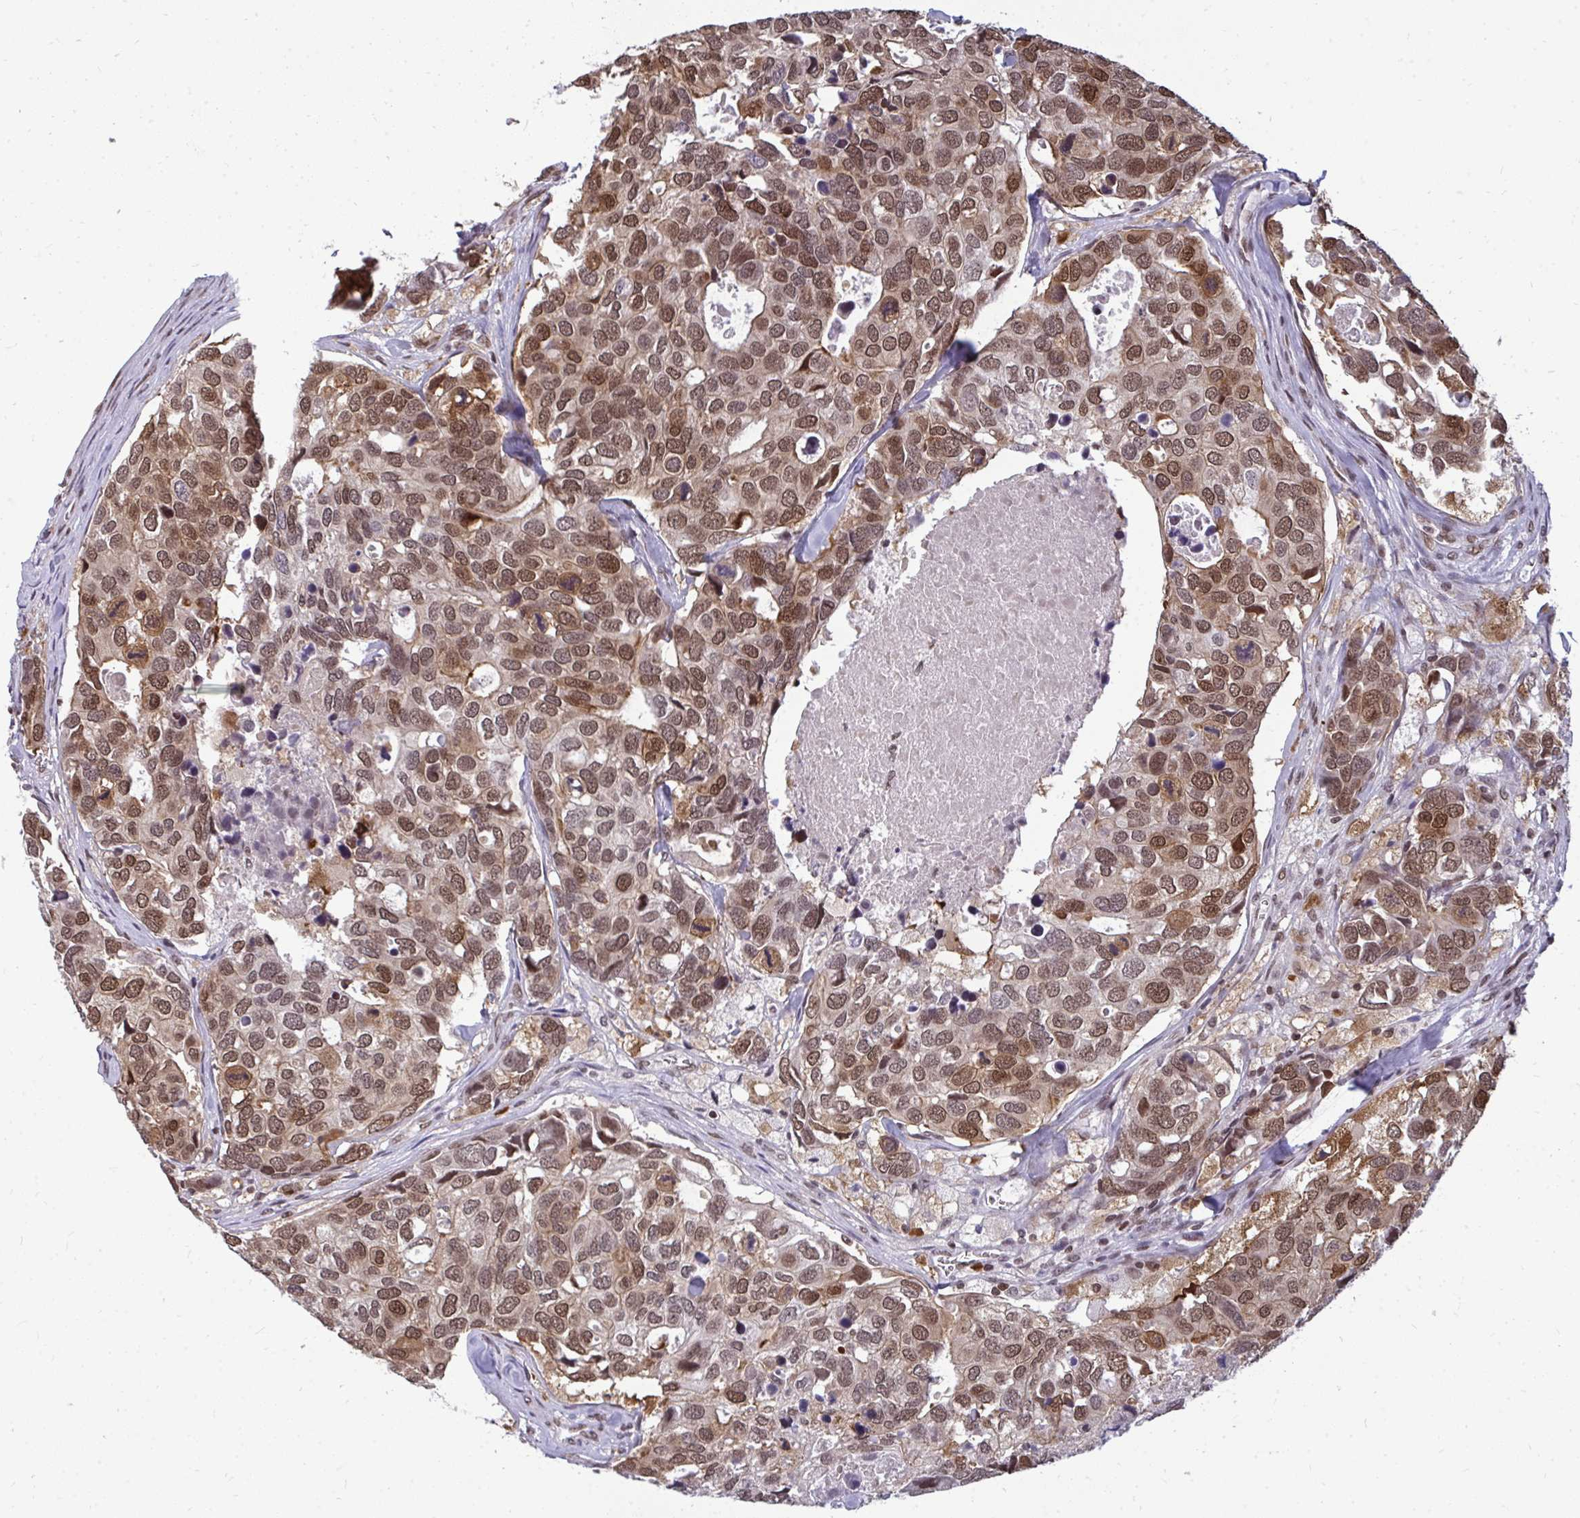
{"staining": {"intensity": "moderate", "quantity": ">75%", "location": "nuclear"}, "tissue": "breast cancer", "cell_type": "Tumor cells", "image_type": "cancer", "snomed": [{"axis": "morphology", "description": "Duct carcinoma"}, {"axis": "topography", "description": "Breast"}], "caption": "Immunohistochemical staining of breast cancer displays moderate nuclear protein staining in approximately >75% of tumor cells.", "gene": "JPT1", "patient": {"sex": "female", "age": 83}}